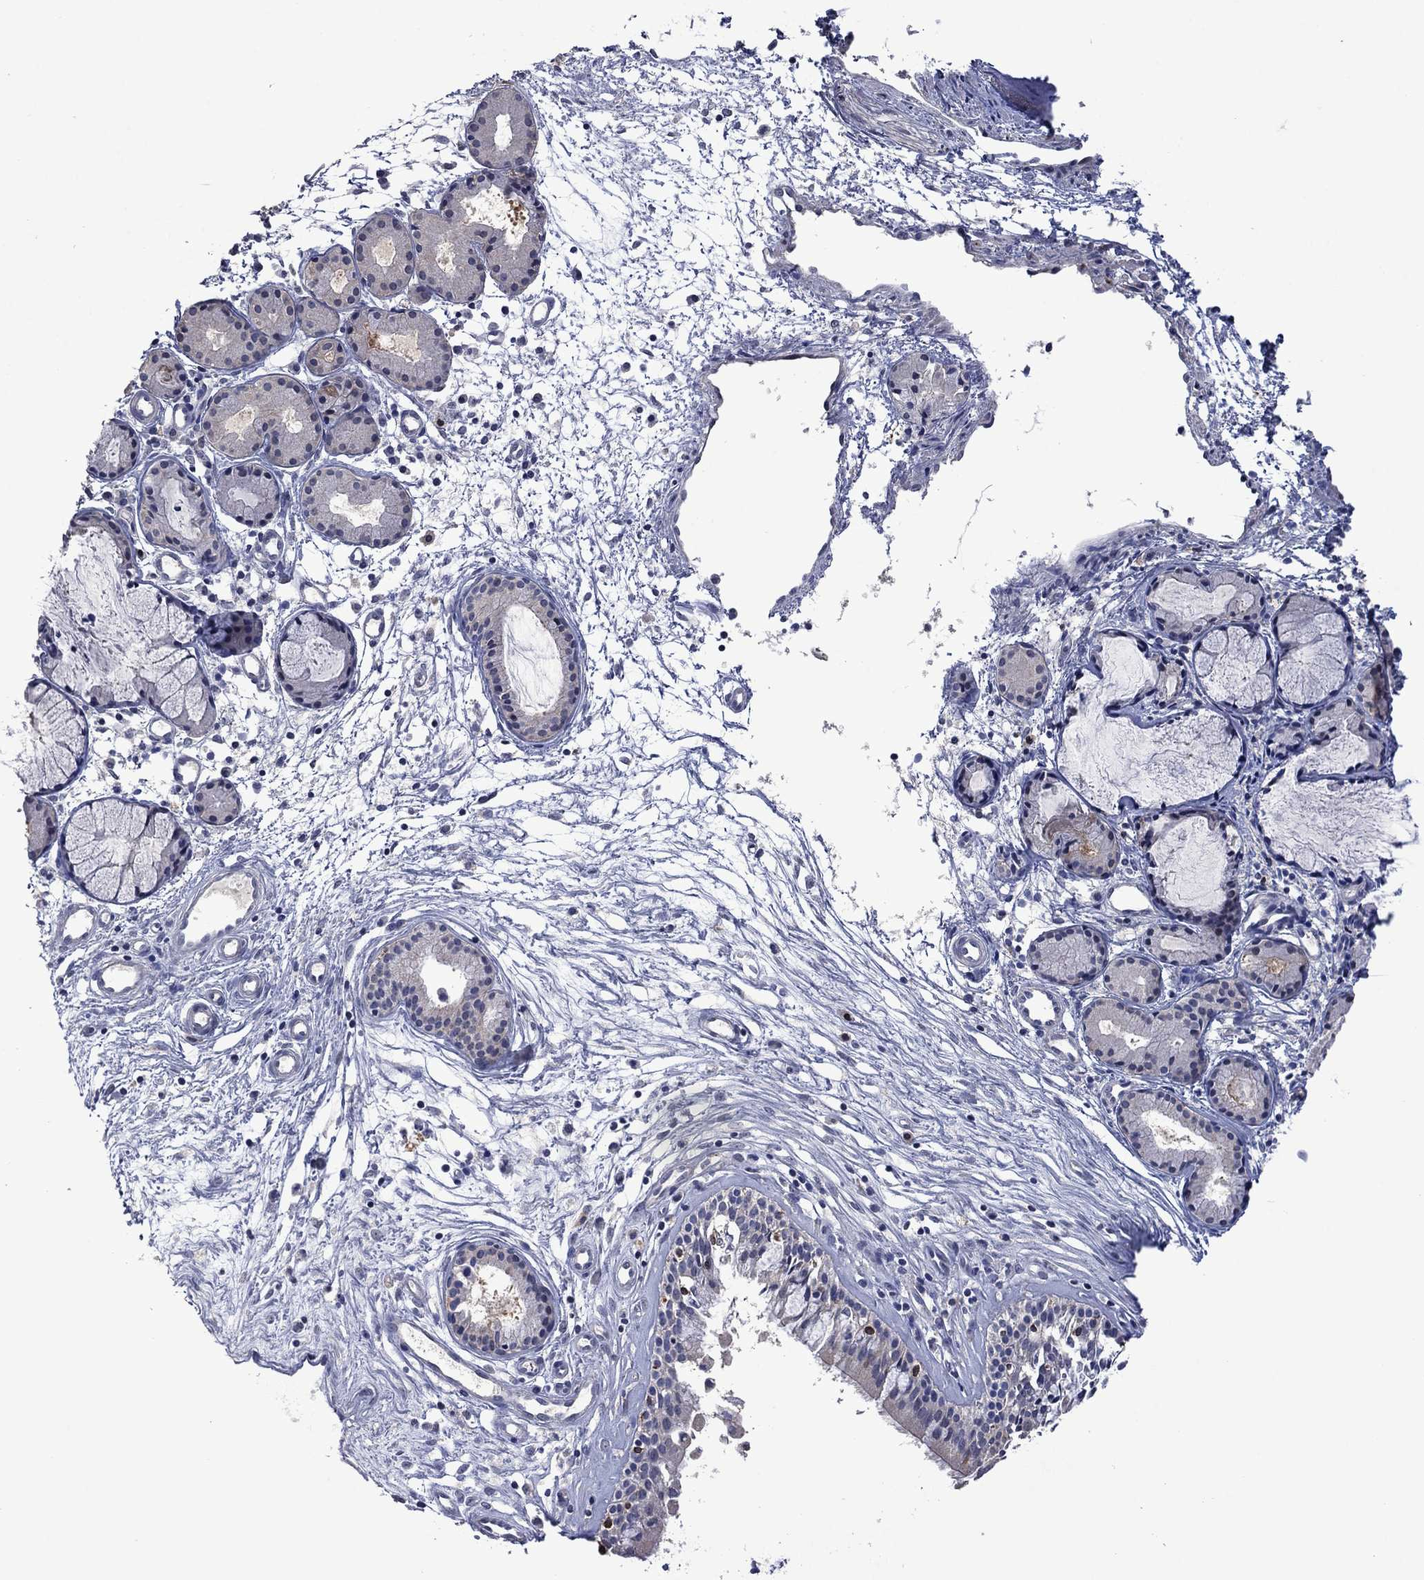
{"staining": {"intensity": "weak", "quantity": "<25%", "location": "cytoplasmic/membranous"}, "tissue": "nasopharynx", "cell_type": "Respiratory epithelial cells", "image_type": "normal", "snomed": [{"axis": "morphology", "description": "Normal tissue, NOS"}, {"axis": "topography", "description": "Nasopharynx"}], "caption": "IHC photomicrograph of benign nasopharynx stained for a protein (brown), which shows no staining in respiratory epithelial cells.", "gene": "PHKA1", "patient": {"sex": "female", "age": 47}}